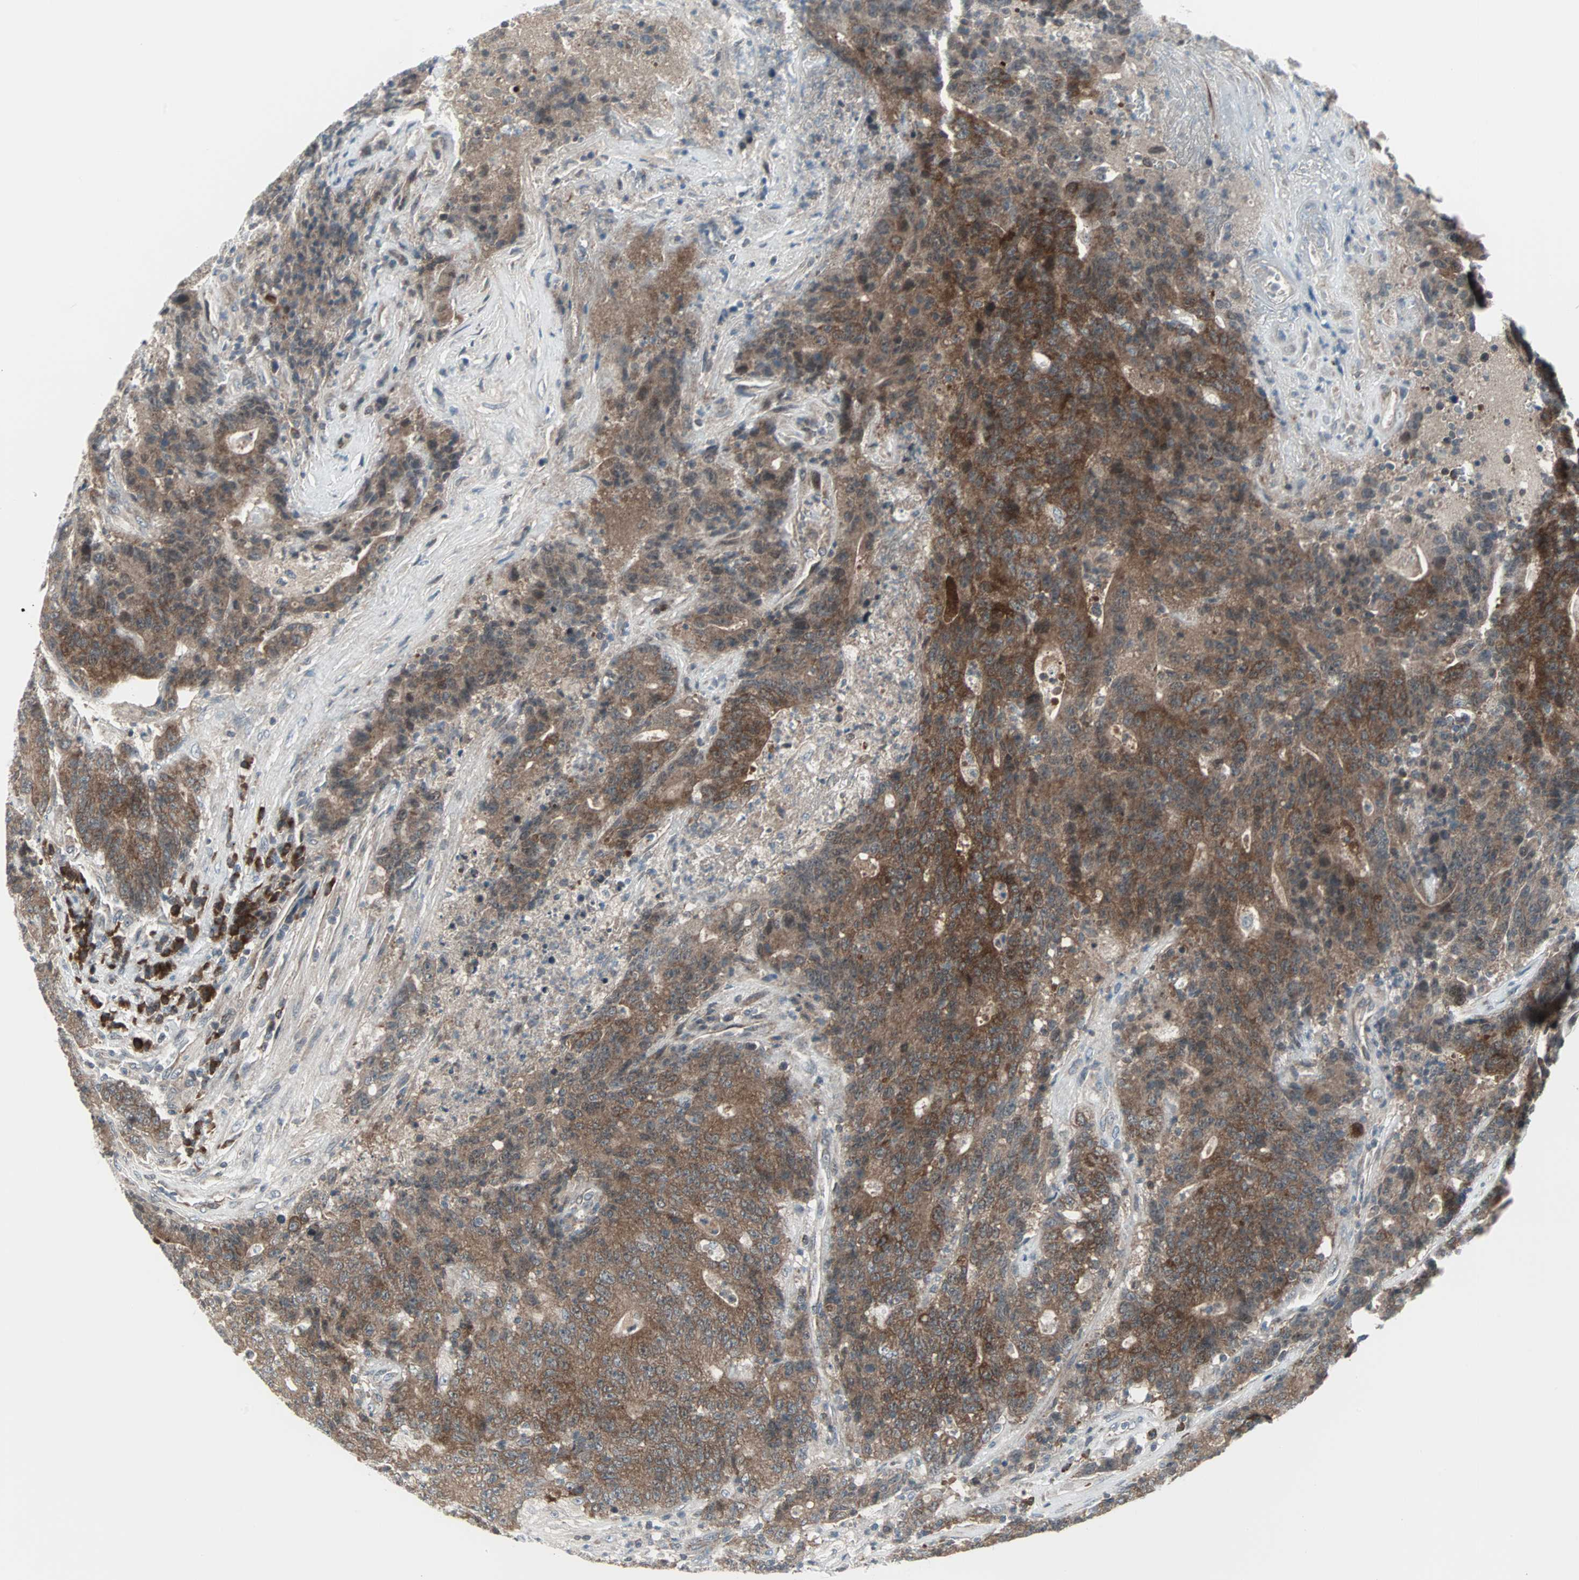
{"staining": {"intensity": "moderate", "quantity": ">75%", "location": "cytoplasmic/membranous"}, "tissue": "colorectal cancer", "cell_type": "Tumor cells", "image_type": "cancer", "snomed": [{"axis": "morphology", "description": "Normal tissue, NOS"}, {"axis": "morphology", "description": "Adenocarcinoma, NOS"}, {"axis": "topography", "description": "Colon"}], "caption": "High-magnification brightfield microscopy of colorectal adenocarcinoma stained with DAB (3,3'-diaminobenzidine) (brown) and counterstained with hematoxylin (blue). tumor cells exhibit moderate cytoplasmic/membranous expression is appreciated in approximately>75% of cells.", "gene": "CASP3", "patient": {"sex": "female", "age": 75}}